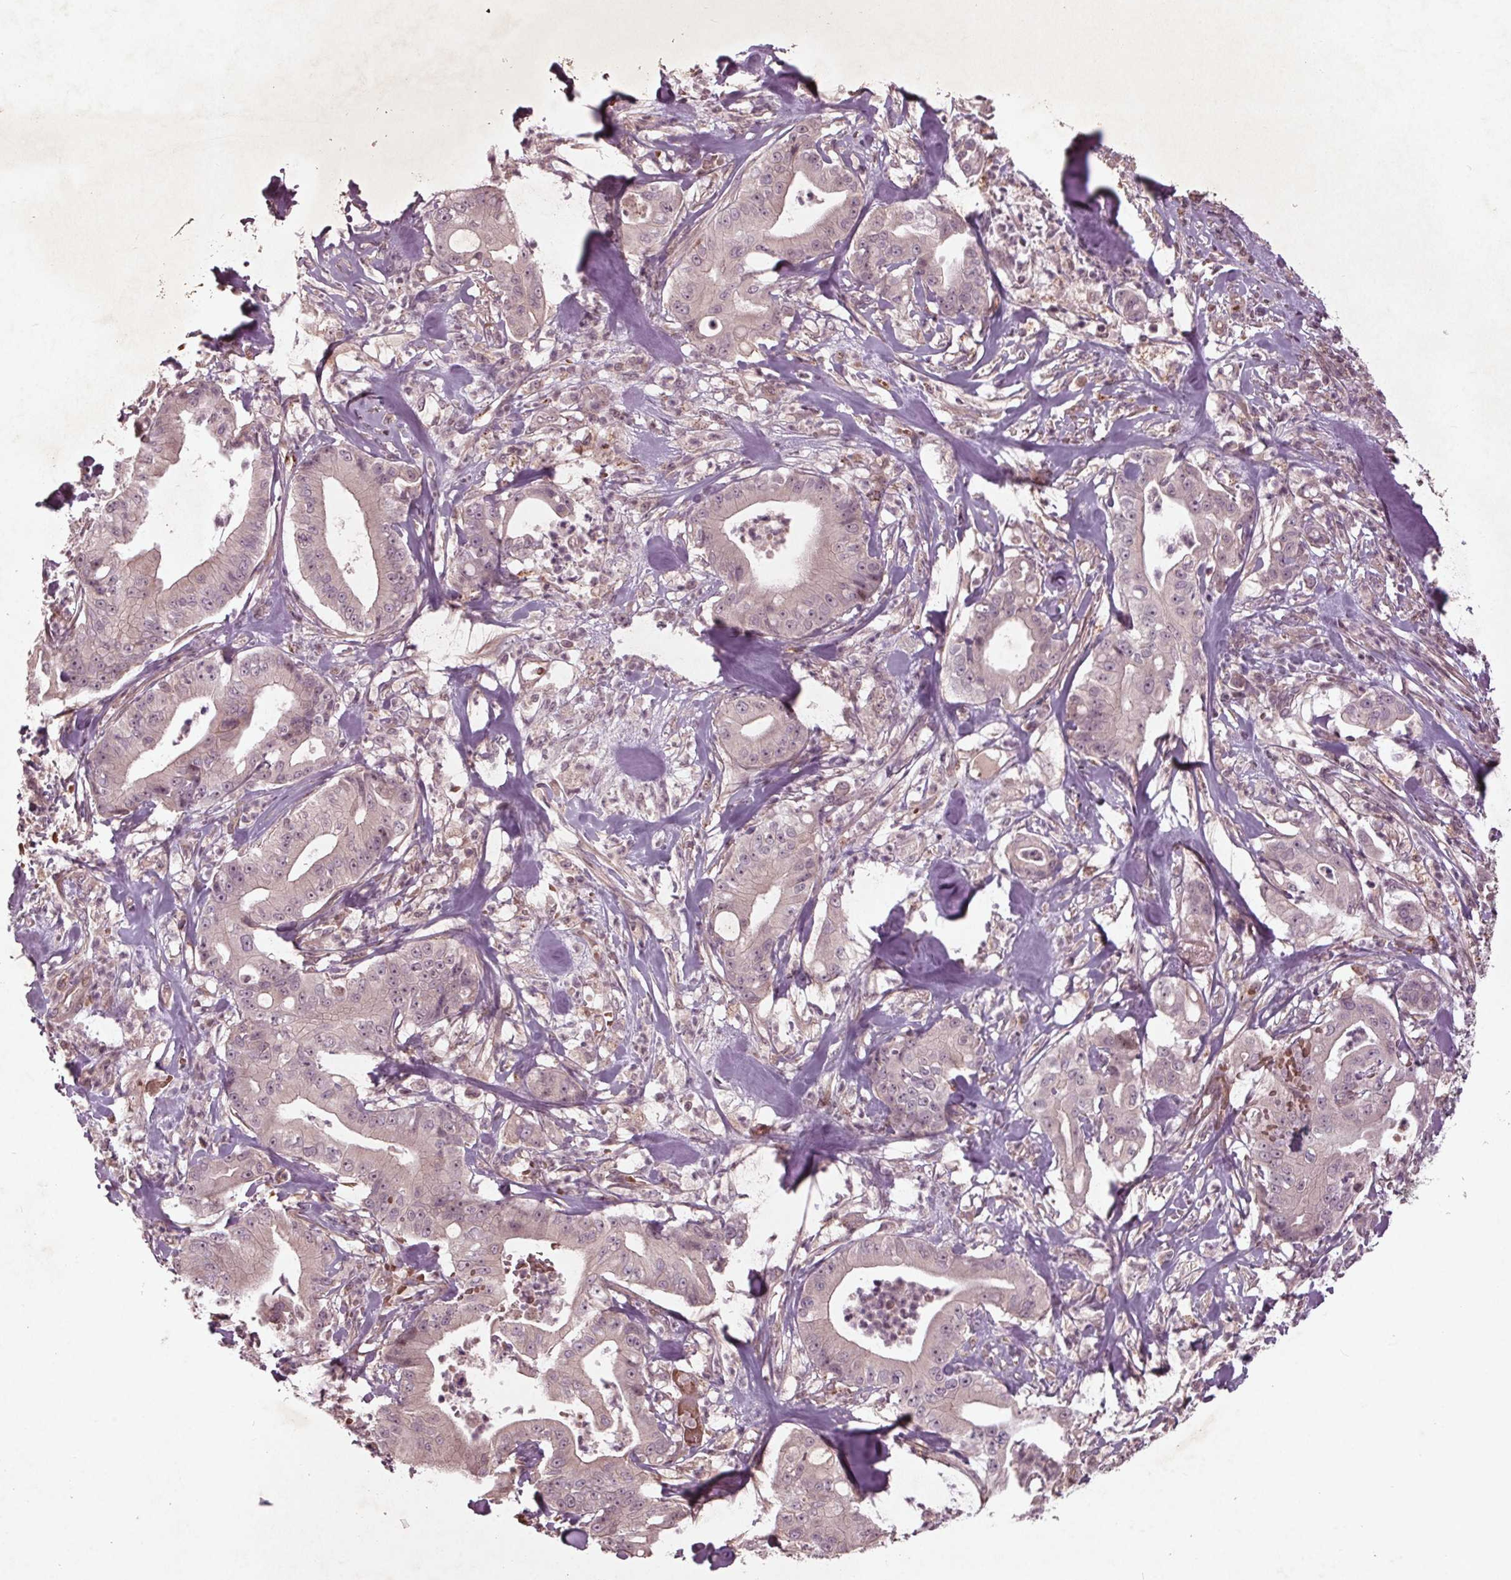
{"staining": {"intensity": "negative", "quantity": "none", "location": "none"}, "tissue": "pancreatic cancer", "cell_type": "Tumor cells", "image_type": "cancer", "snomed": [{"axis": "morphology", "description": "Adenocarcinoma, NOS"}, {"axis": "topography", "description": "Pancreas"}], "caption": "High magnification brightfield microscopy of pancreatic cancer stained with DAB (3,3'-diaminobenzidine) (brown) and counterstained with hematoxylin (blue): tumor cells show no significant positivity.", "gene": "CDKL4", "patient": {"sex": "male", "age": 71}}